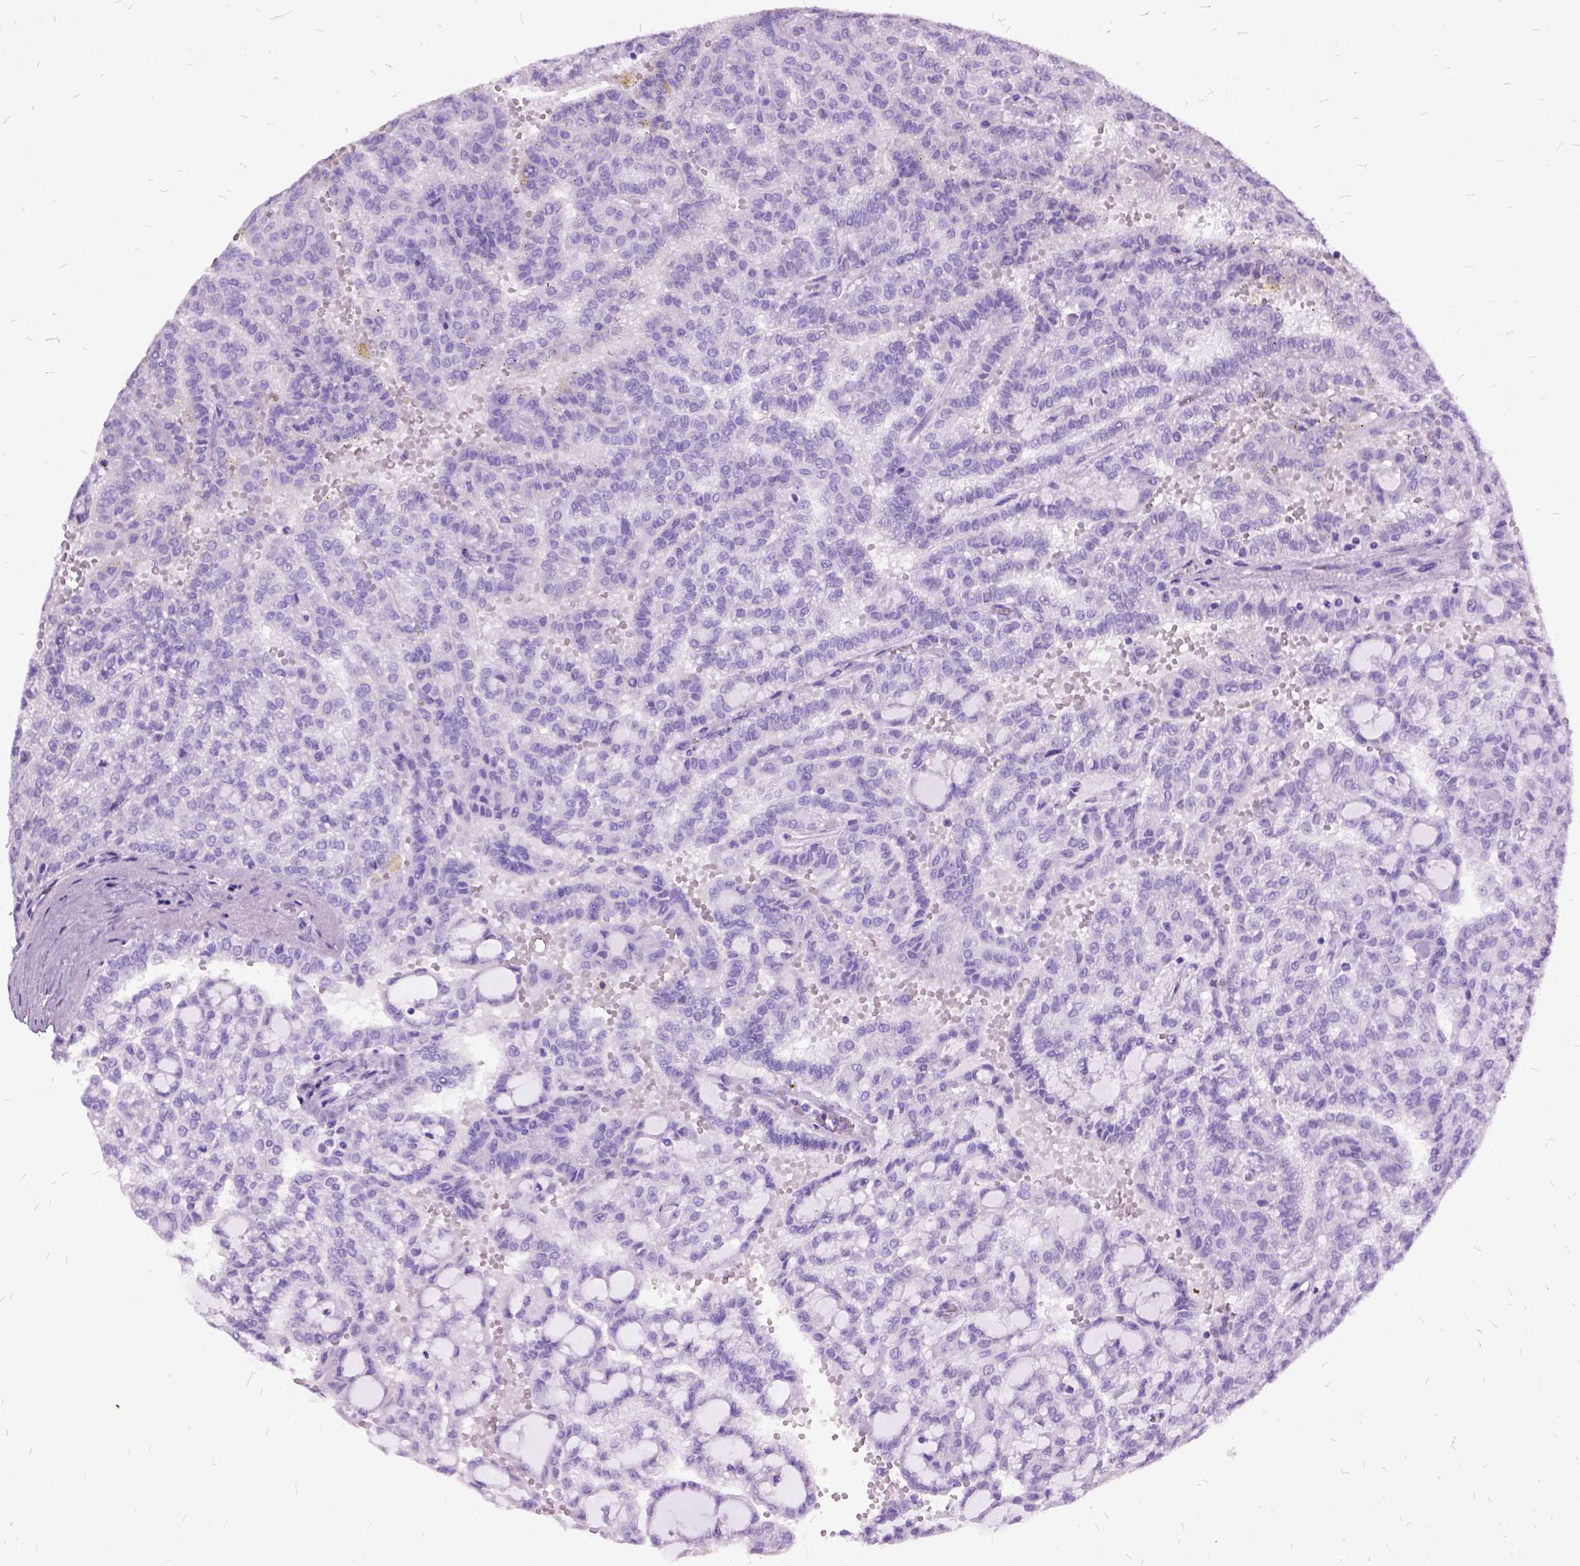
{"staining": {"intensity": "negative", "quantity": "none", "location": "none"}, "tissue": "renal cancer", "cell_type": "Tumor cells", "image_type": "cancer", "snomed": [{"axis": "morphology", "description": "Adenocarcinoma, NOS"}, {"axis": "topography", "description": "Kidney"}], "caption": "Photomicrograph shows no protein positivity in tumor cells of renal adenocarcinoma tissue.", "gene": "MME", "patient": {"sex": "male", "age": 63}}